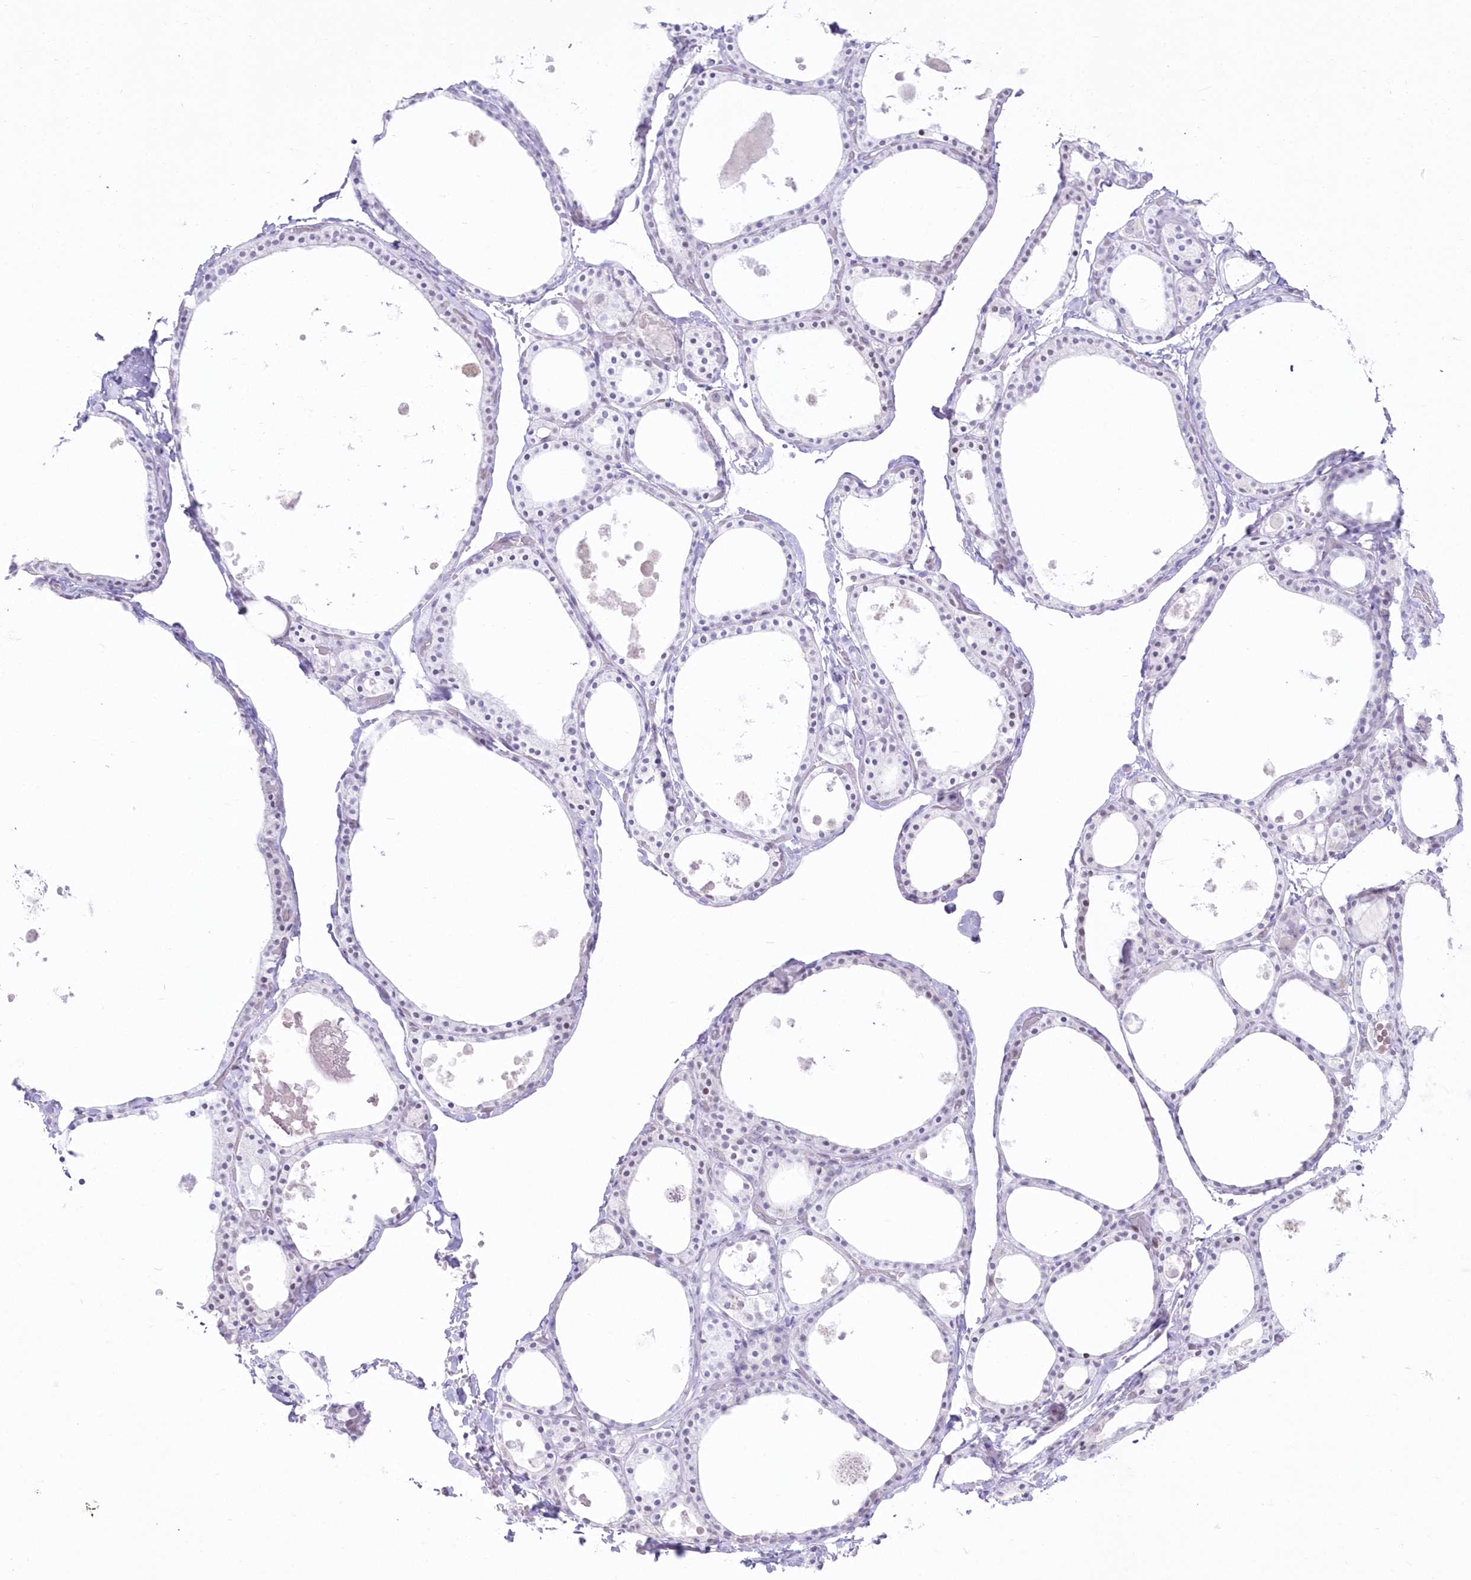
{"staining": {"intensity": "negative", "quantity": "none", "location": "none"}, "tissue": "thyroid gland", "cell_type": "Glandular cells", "image_type": "normal", "snomed": [{"axis": "morphology", "description": "Normal tissue, NOS"}, {"axis": "topography", "description": "Thyroid gland"}], "caption": "DAB (3,3'-diaminobenzidine) immunohistochemical staining of unremarkable human thyroid gland demonstrates no significant staining in glandular cells. (DAB immunohistochemistry with hematoxylin counter stain).", "gene": "ZNF843", "patient": {"sex": "male", "age": 56}}